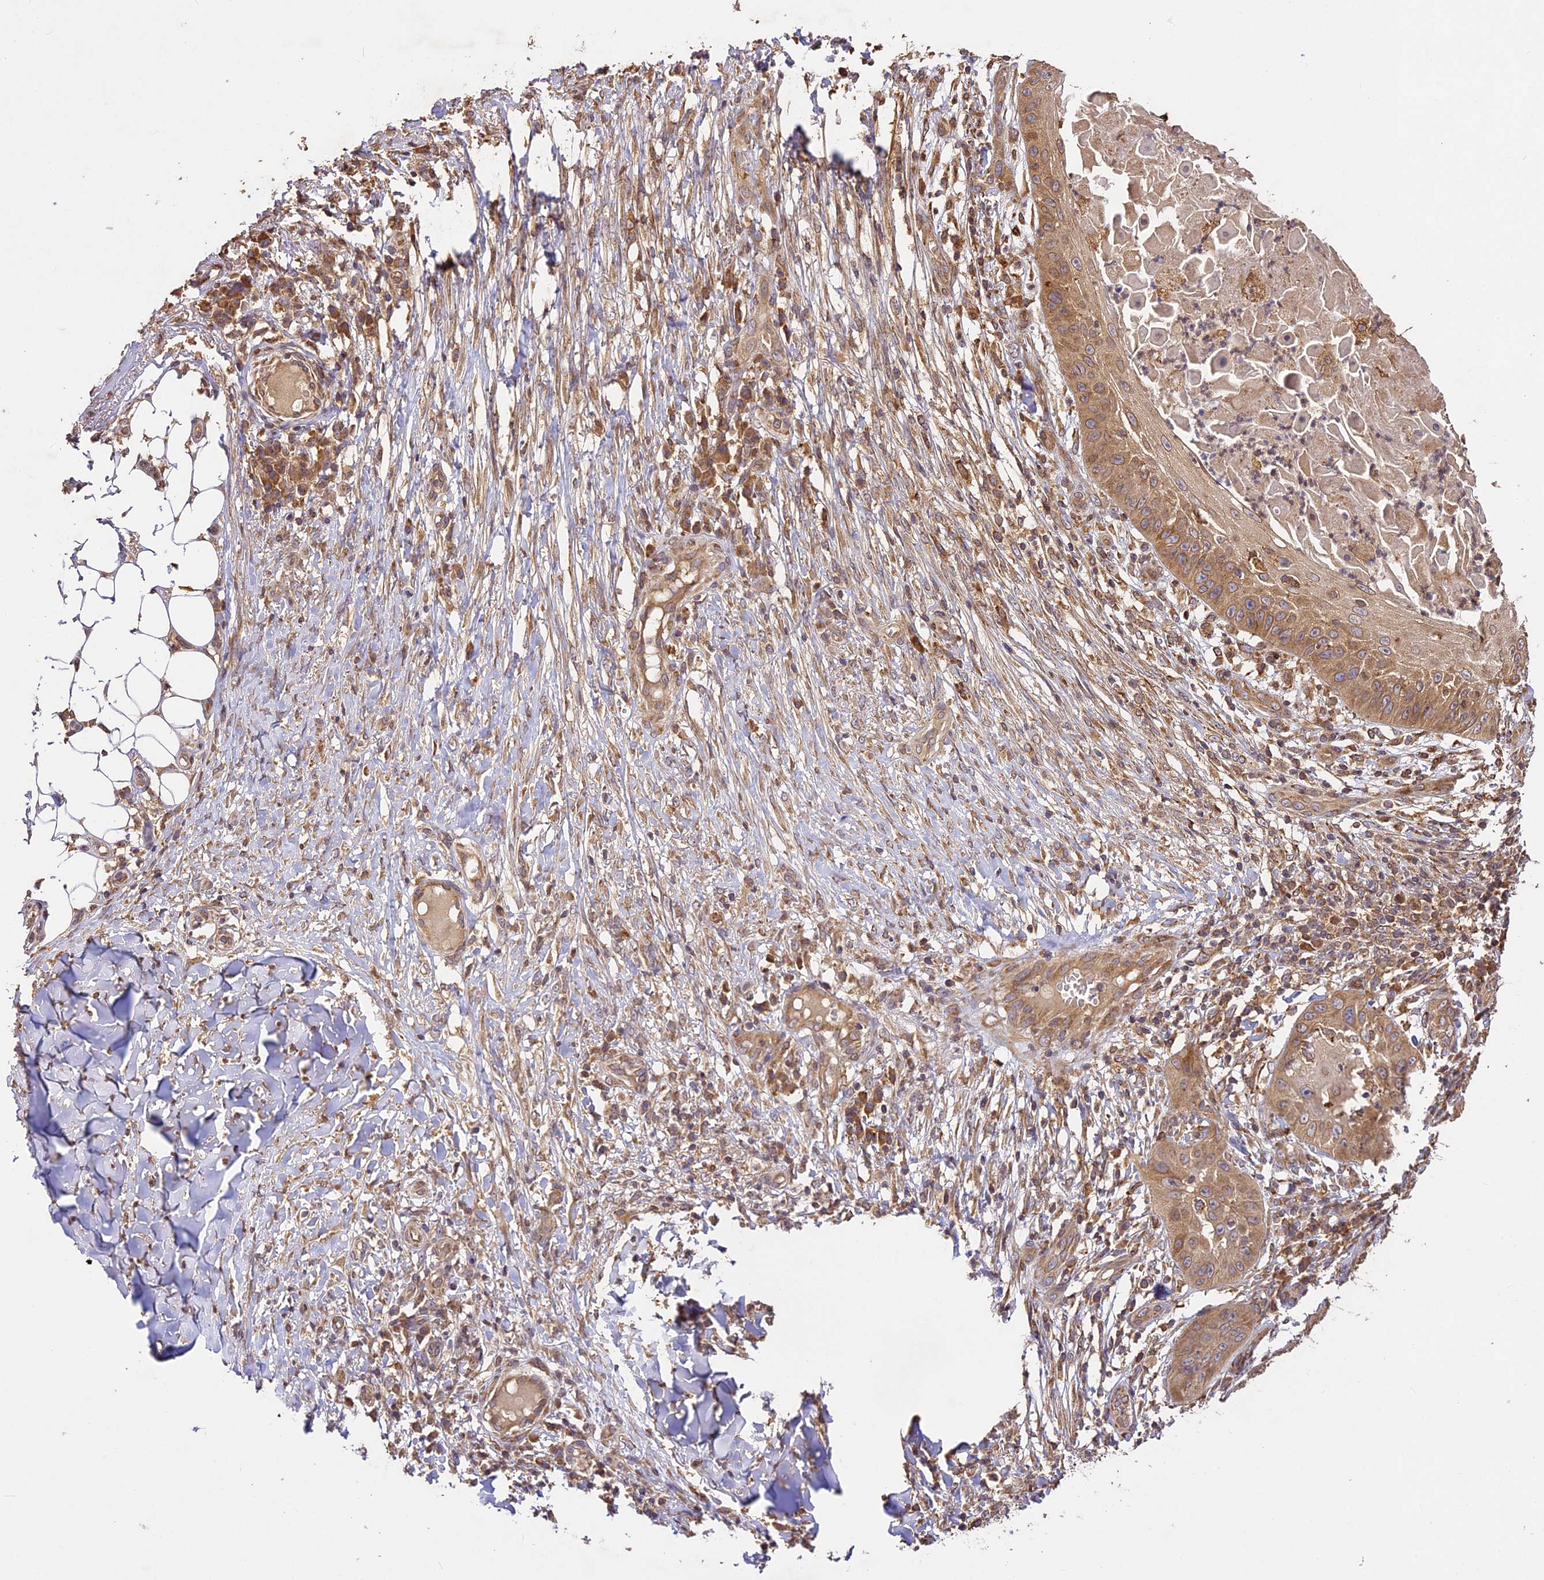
{"staining": {"intensity": "moderate", "quantity": ">75%", "location": "cytoplasmic/membranous"}, "tissue": "skin cancer", "cell_type": "Tumor cells", "image_type": "cancer", "snomed": [{"axis": "morphology", "description": "Squamous cell carcinoma, NOS"}, {"axis": "topography", "description": "Skin"}], "caption": "Immunohistochemical staining of human skin cancer shows moderate cytoplasmic/membranous protein expression in about >75% of tumor cells.", "gene": "BRAP", "patient": {"sex": "male", "age": 70}}